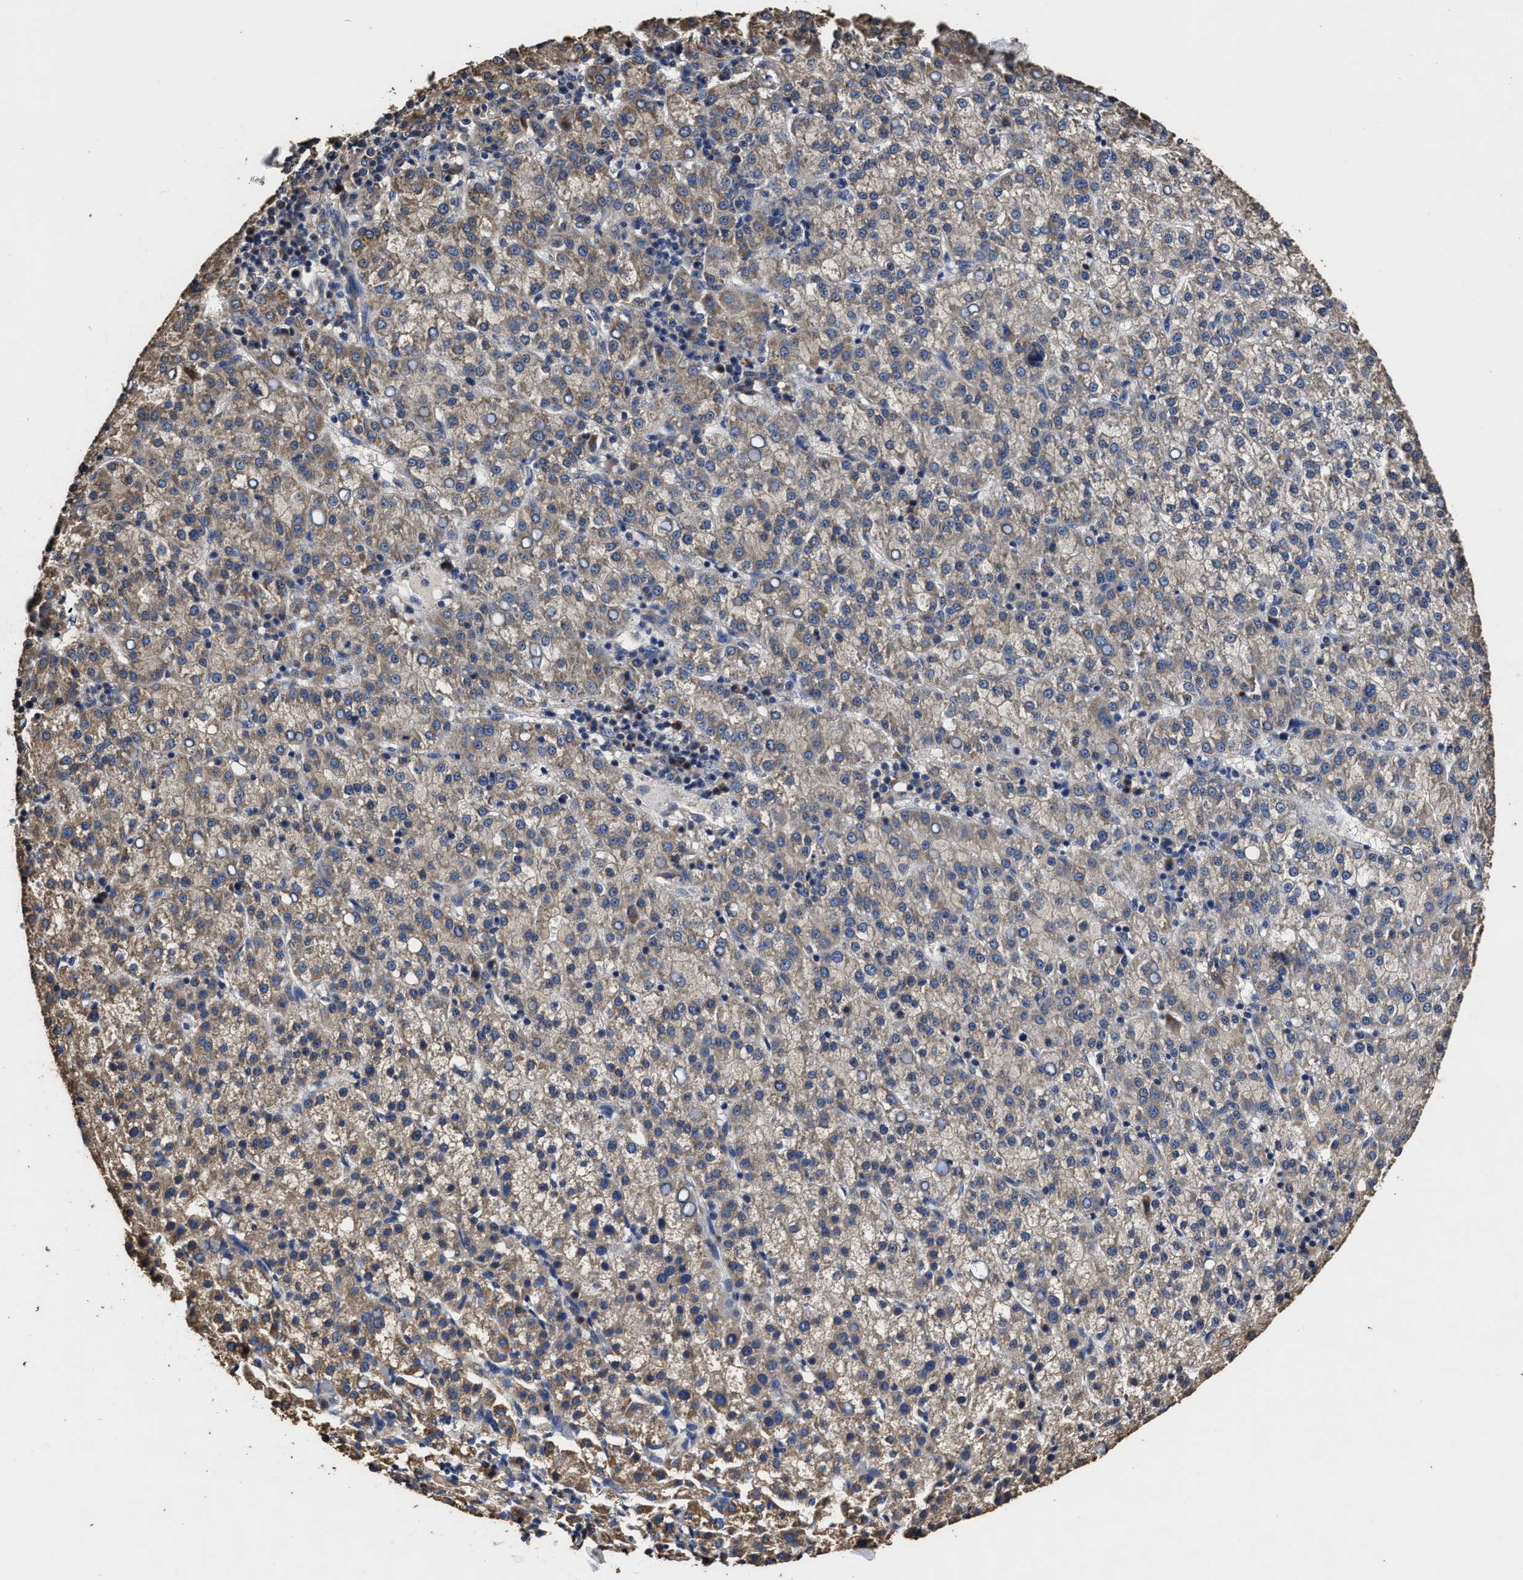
{"staining": {"intensity": "weak", "quantity": "25%-75%", "location": "cytoplasmic/membranous"}, "tissue": "liver cancer", "cell_type": "Tumor cells", "image_type": "cancer", "snomed": [{"axis": "morphology", "description": "Carcinoma, Hepatocellular, NOS"}, {"axis": "topography", "description": "Liver"}], "caption": "Liver hepatocellular carcinoma stained with DAB IHC reveals low levels of weak cytoplasmic/membranous positivity in approximately 25%-75% of tumor cells.", "gene": "PPM1K", "patient": {"sex": "female", "age": 58}}